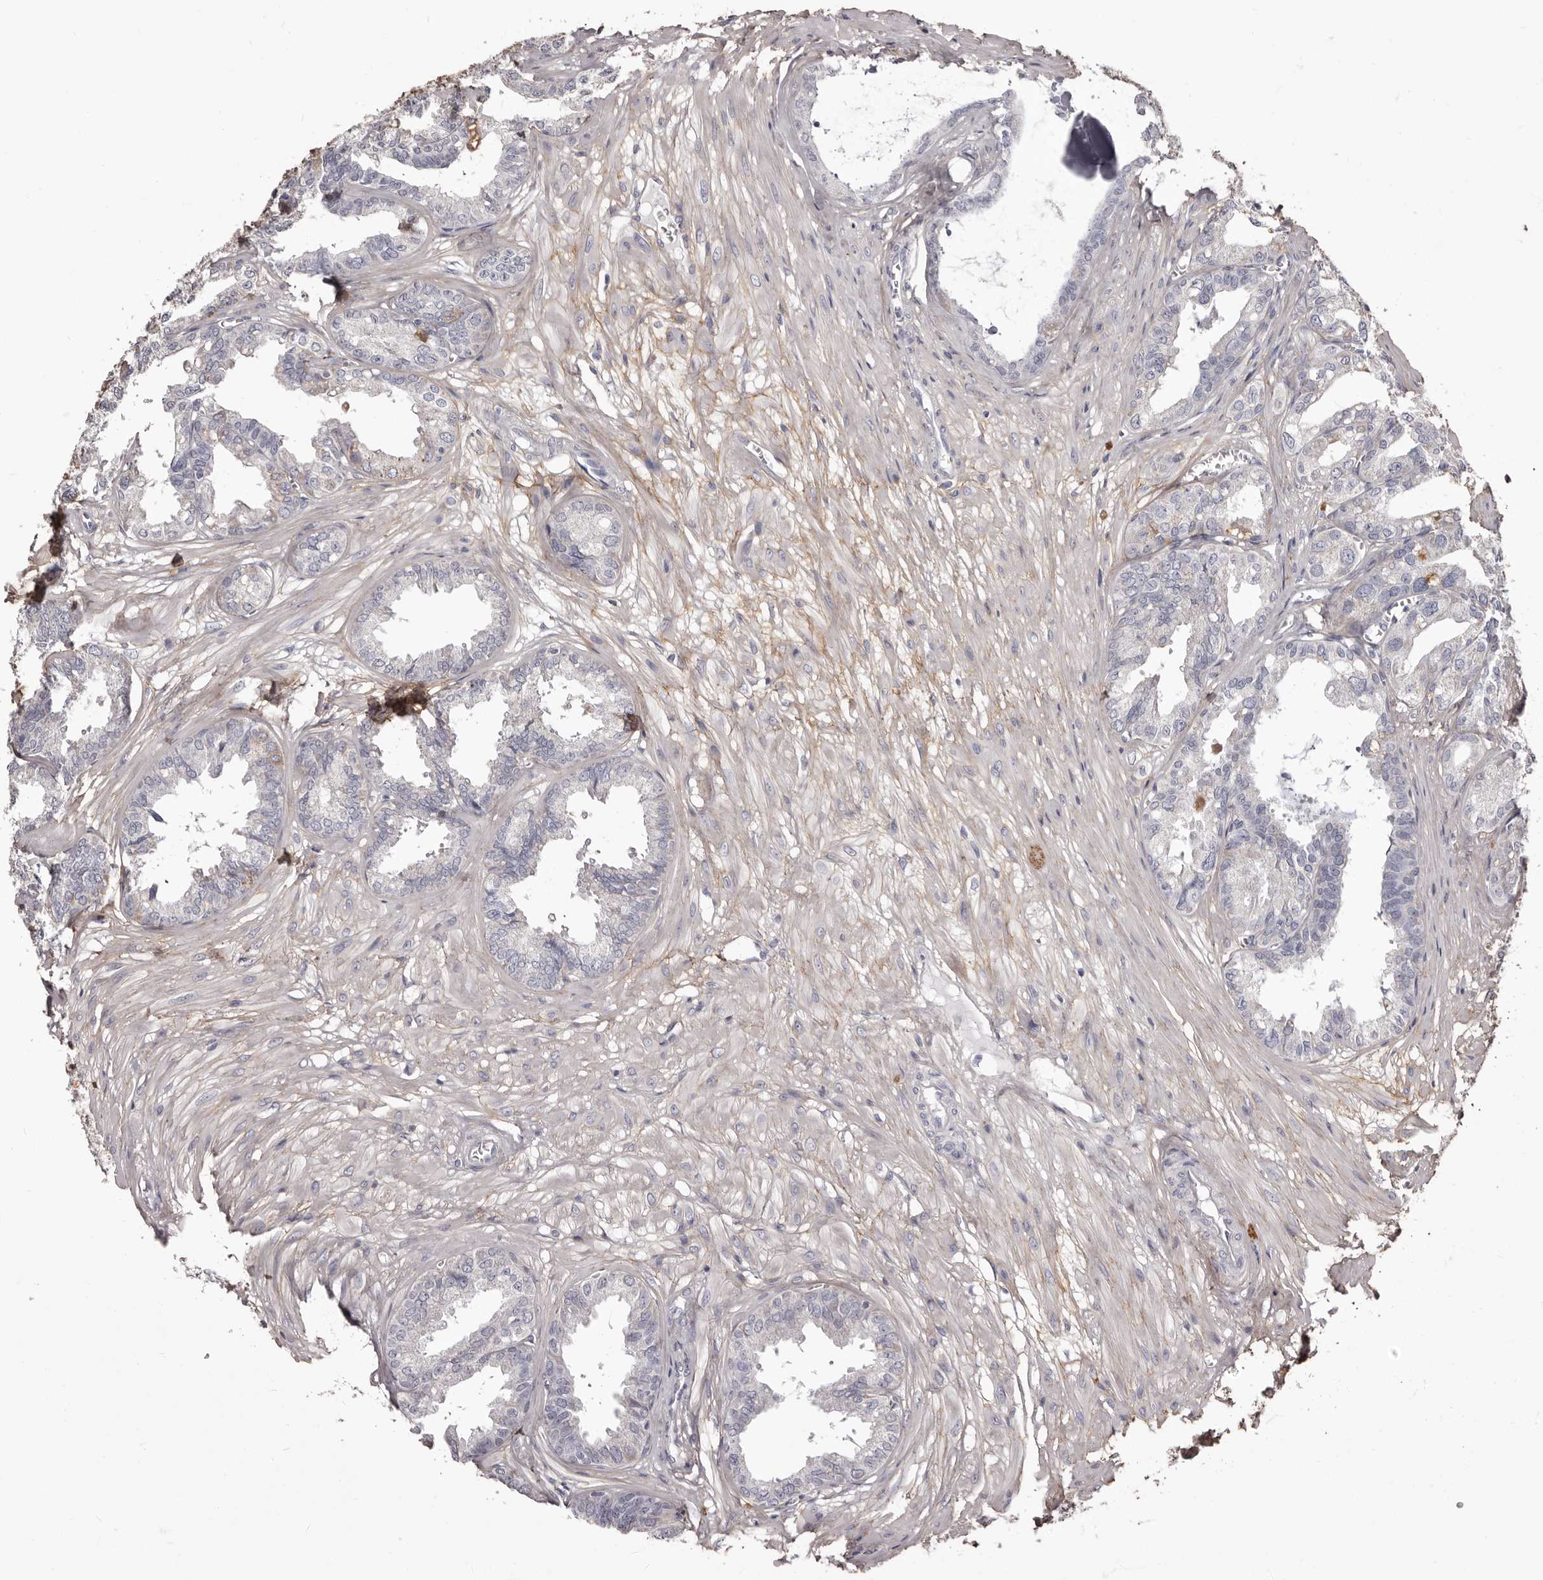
{"staining": {"intensity": "weak", "quantity": "<25%", "location": "cytoplasmic/membranous"}, "tissue": "seminal vesicle", "cell_type": "Glandular cells", "image_type": "normal", "snomed": [{"axis": "morphology", "description": "Normal tissue, NOS"}, {"axis": "topography", "description": "Prostate"}, {"axis": "topography", "description": "Seminal veicle"}], "caption": "IHC of benign human seminal vesicle shows no positivity in glandular cells.", "gene": "COL6A1", "patient": {"sex": "male", "age": 51}}